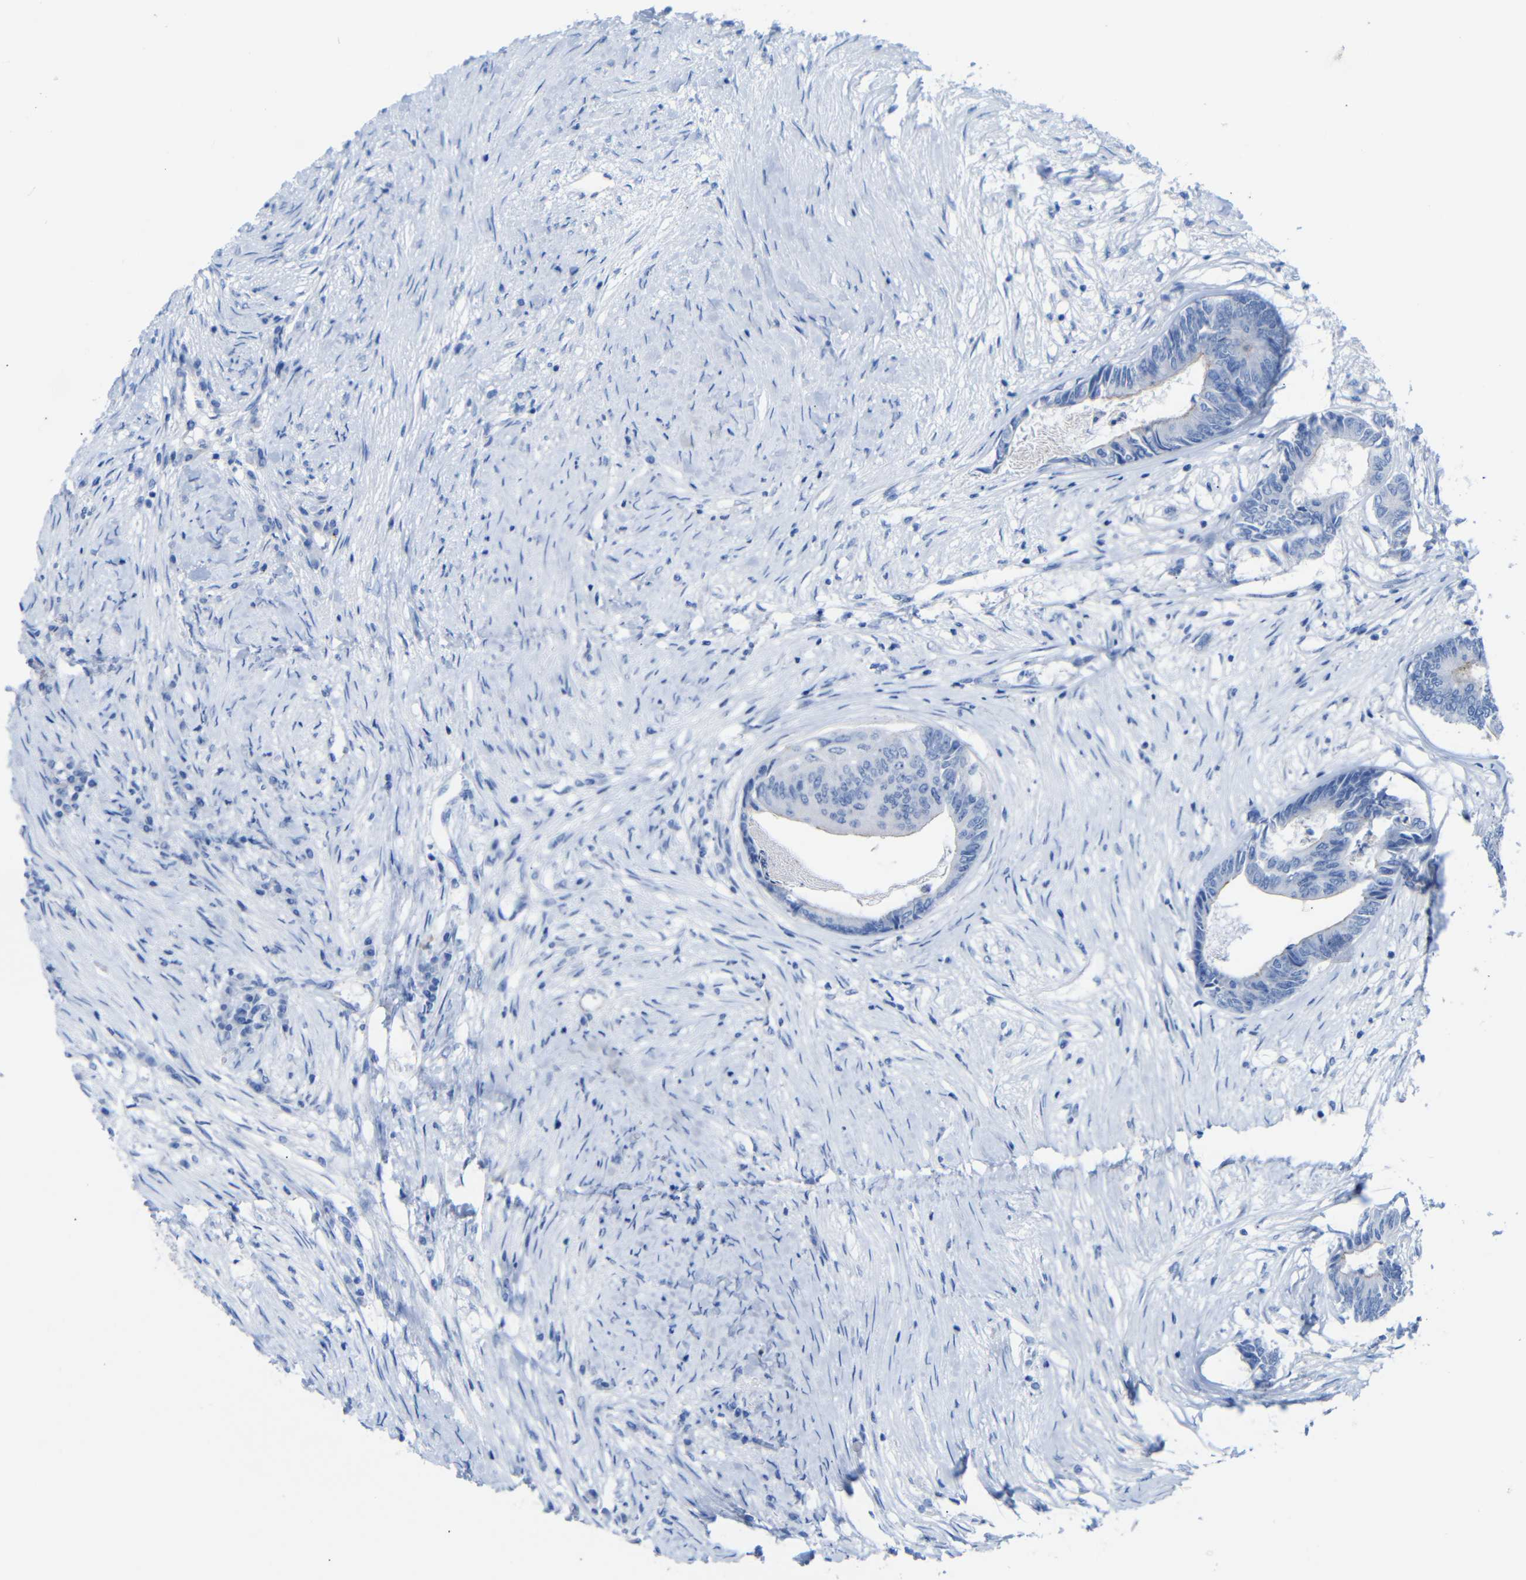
{"staining": {"intensity": "weak", "quantity": "<25%", "location": "cytoplasmic/membranous"}, "tissue": "colorectal cancer", "cell_type": "Tumor cells", "image_type": "cancer", "snomed": [{"axis": "morphology", "description": "Adenocarcinoma, NOS"}, {"axis": "topography", "description": "Rectum"}], "caption": "The image shows no significant expression in tumor cells of adenocarcinoma (colorectal). (DAB IHC, high magnification).", "gene": "CGNL1", "patient": {"sex": "male", "age": 63}}